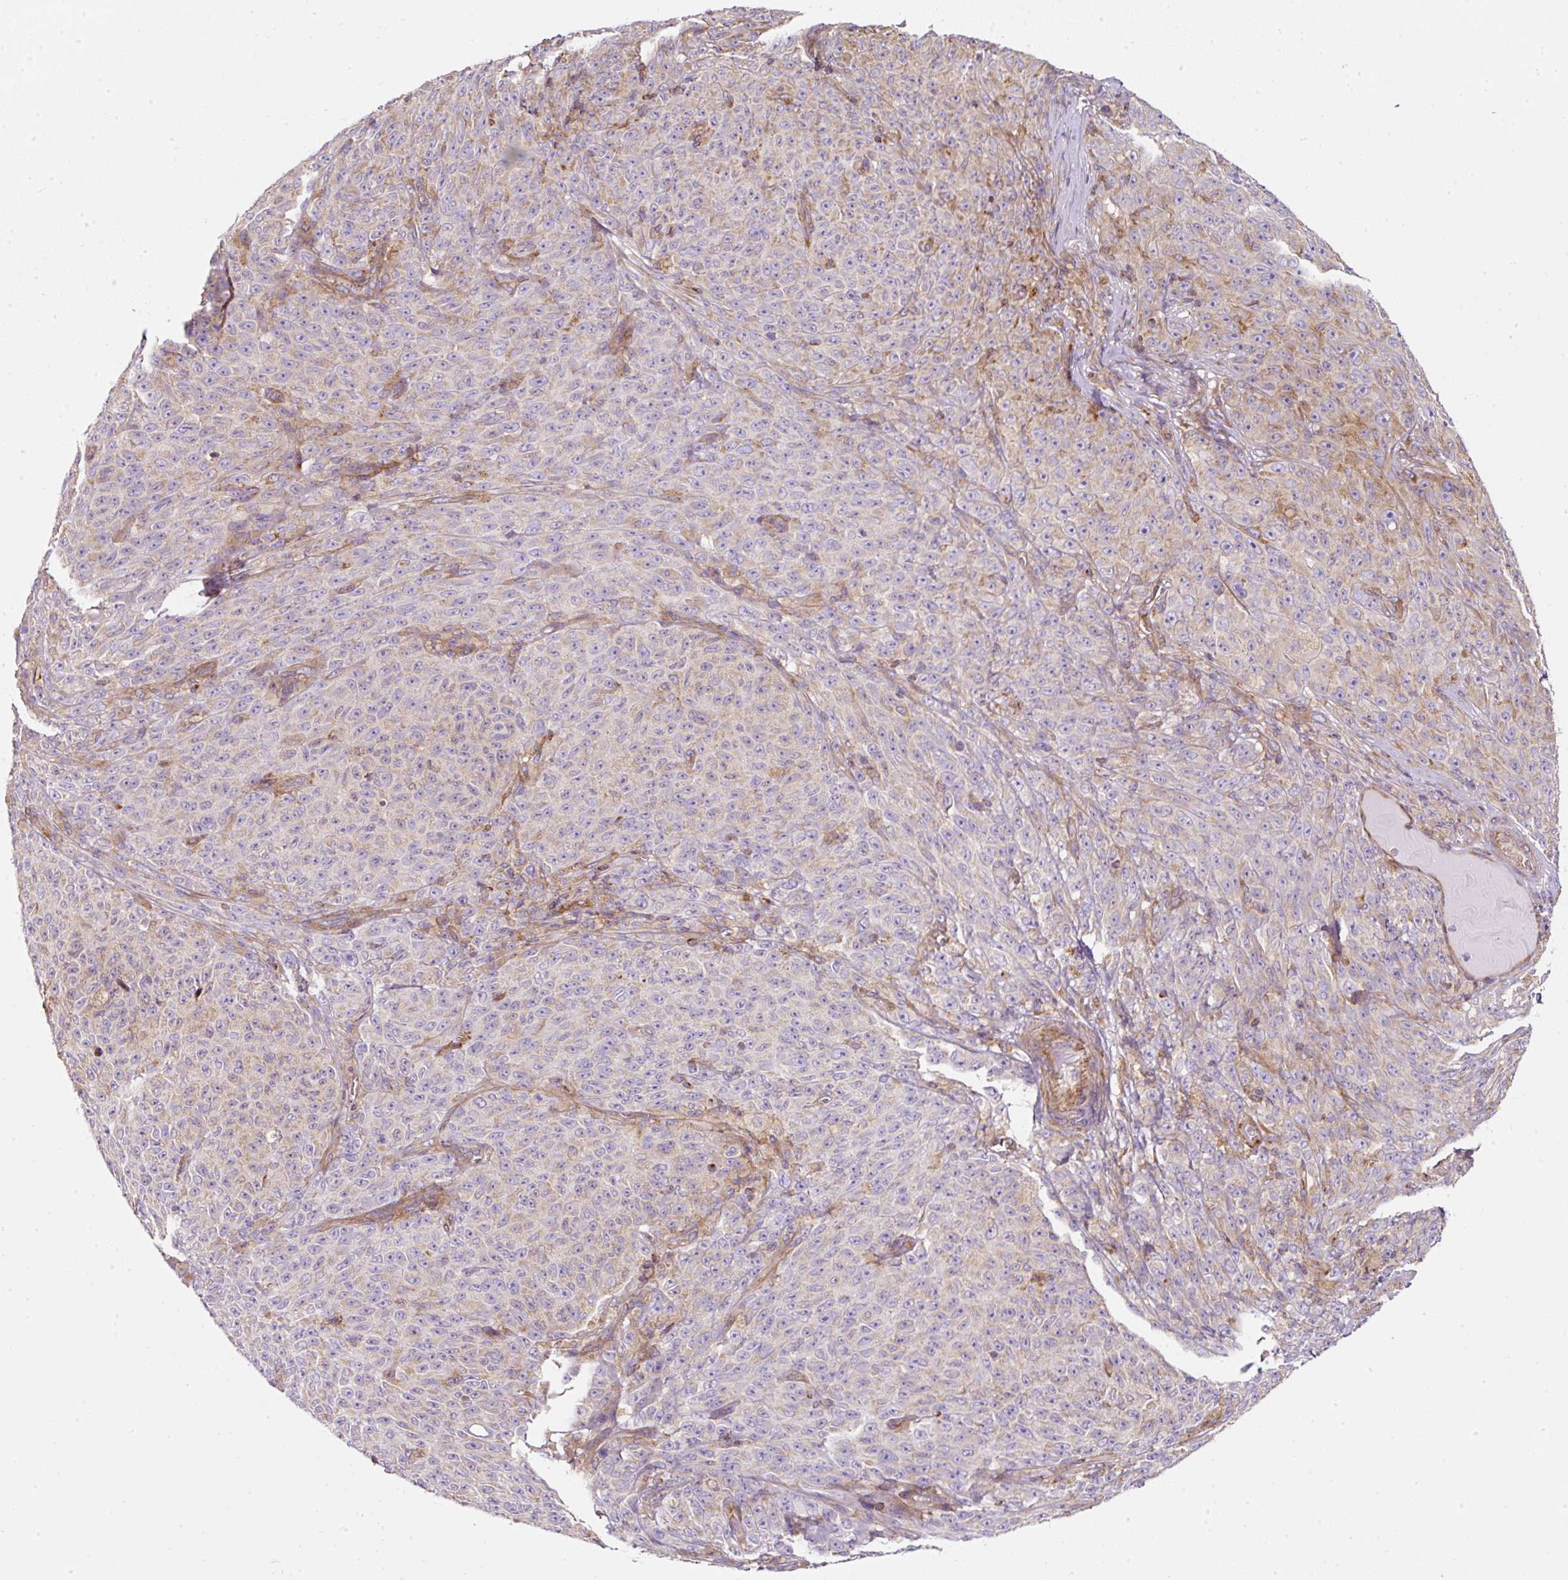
{"staining": {"intensity": "negative", "quantity": "none", "location": "none"}, "tissue": "melanoma", "cell_type": "Tumor cells", "image_type": "cancer", "snomed": [{"axis": "morphology", "description": "Malignant melanoma, NOS"}, {"axis": "topography", "description": "Skin"}], "caption": "Tumor cells show no significant expression in malignant melanoma.", "gene": "ERAP2", "patient": {"sex": "female", "age": 82}}